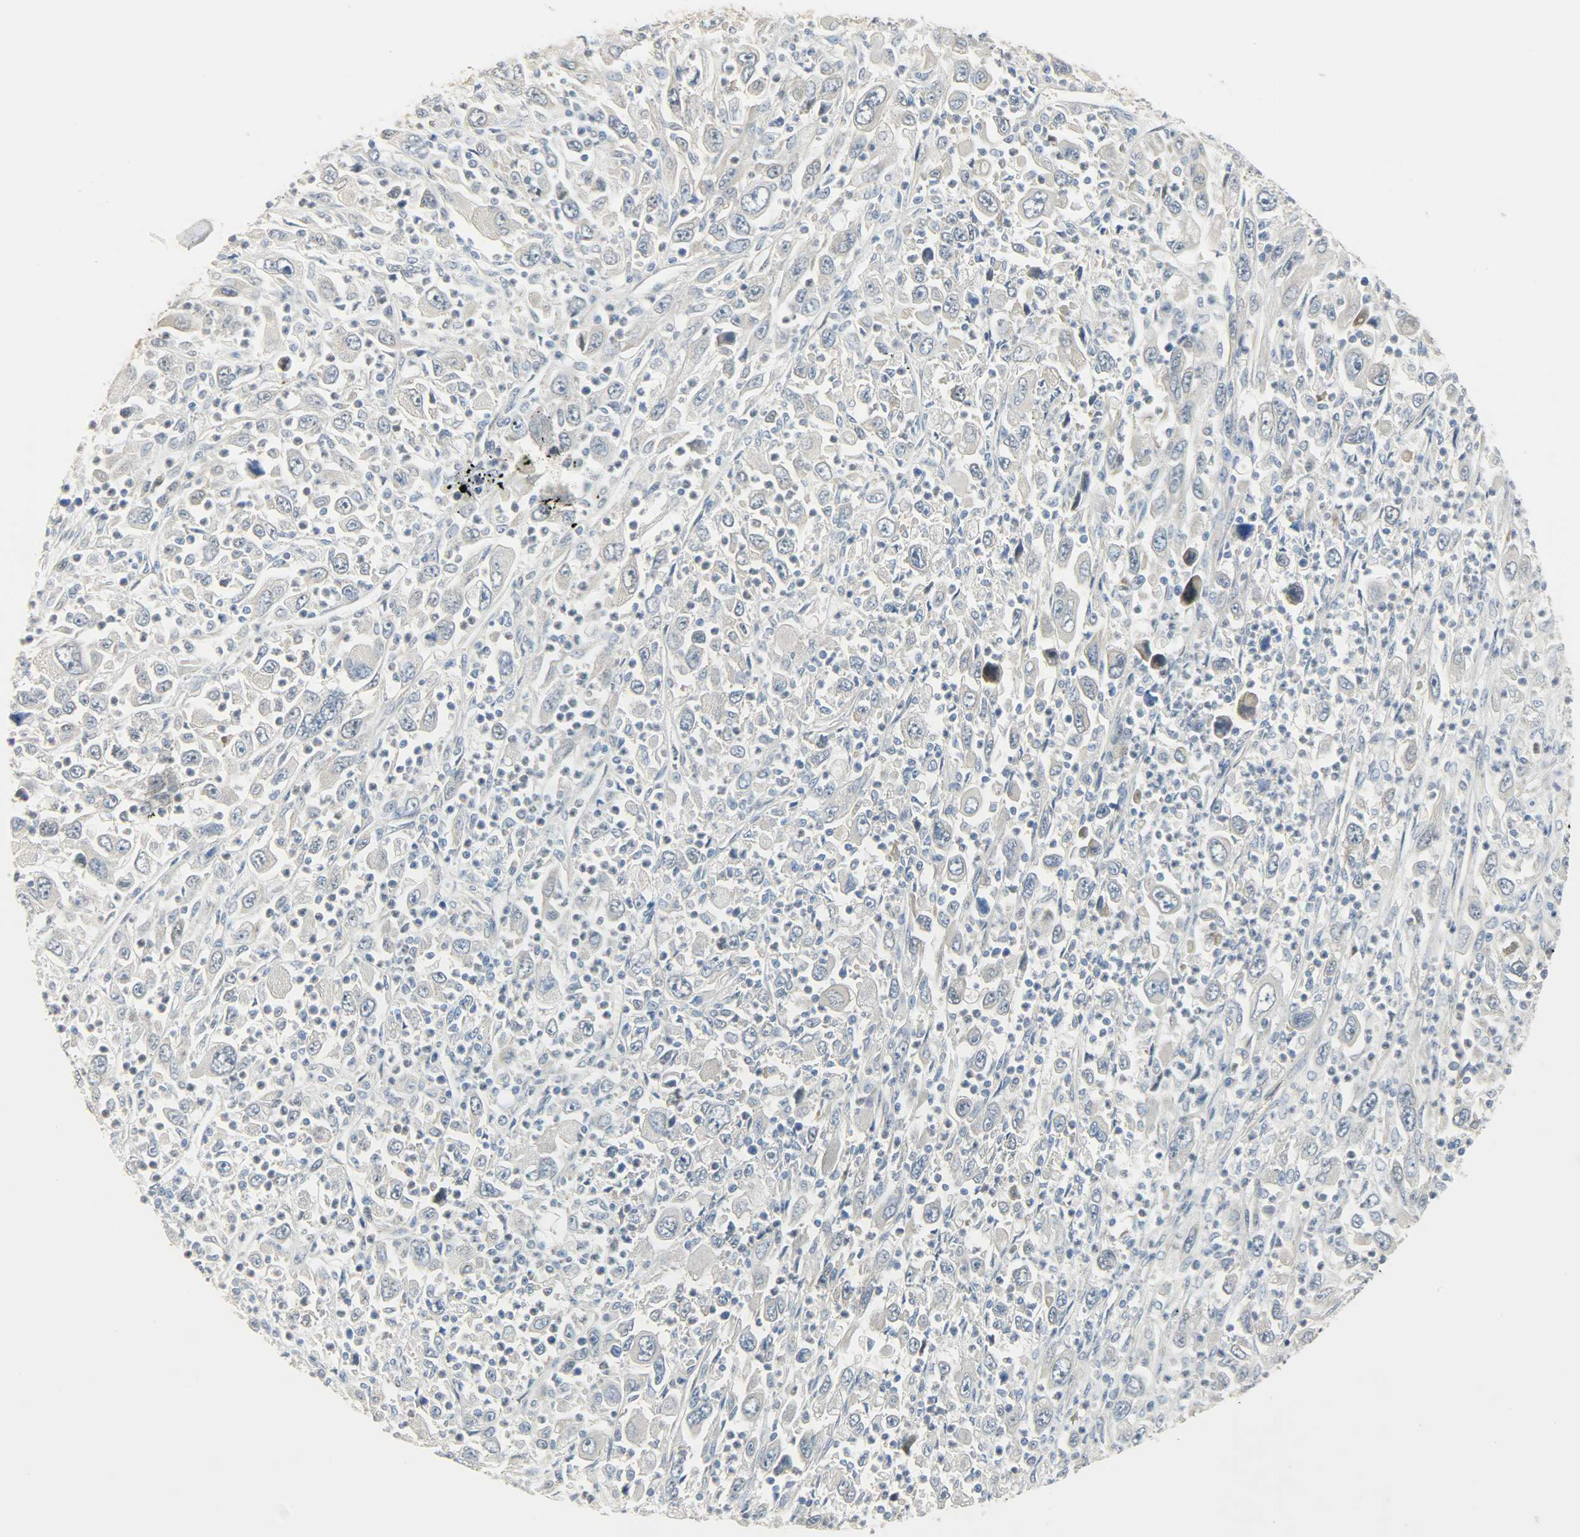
{"staining": {"intensity": "negative", "quantity": "none", "location": "none"}, "tissue": "melanoma", "cell_type": "Tumor cells", "image_type": "cancer", "snomed": [{"axis": "morphology", "description": "Malignant melanoma, Metastatic site"}, {"axis": "topography", "description": "Skin"}], "caption": "Immunohistochemistry of human melanoma demonstrates no expression in tumor cells.", "gene": "EIF4EBP1", "patient": {"sex": "female", "age": 56}}